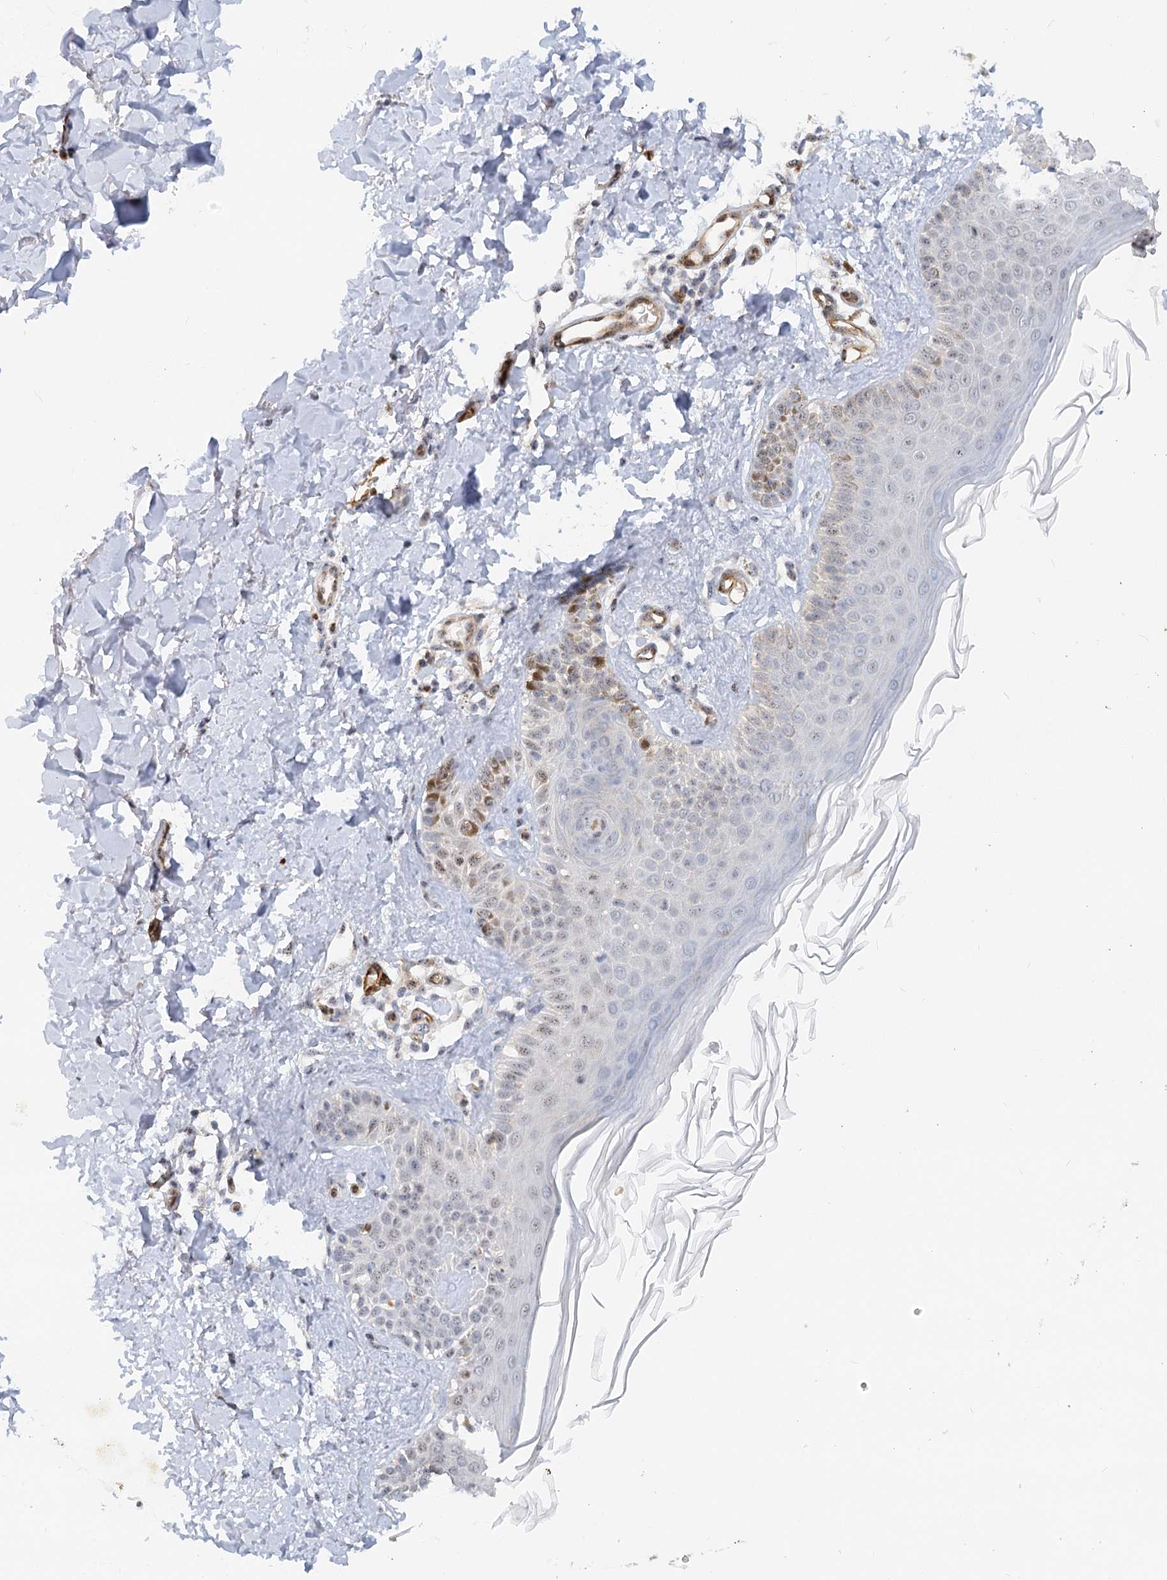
{"staining": {"intensity": "negative", "quantity": "none", "location": "none"}, "tissue": "skin", "cell_type": "Fibroblasts", "image_type": "normal", "snomed": [{"axis": "morphology", "description": "Normal tissue, NOS"}, {"axis": "topography", "description": "Skin"}], "caption": "The photomicrograph shows no staining of fibroblasts in normal skin. (DAB (3,3'-diaminobenzidine) immunohistochemistry with hematoxylin counter stain).", "gene": "NELL2", "patient": {"sex": "male", "age": 52}}